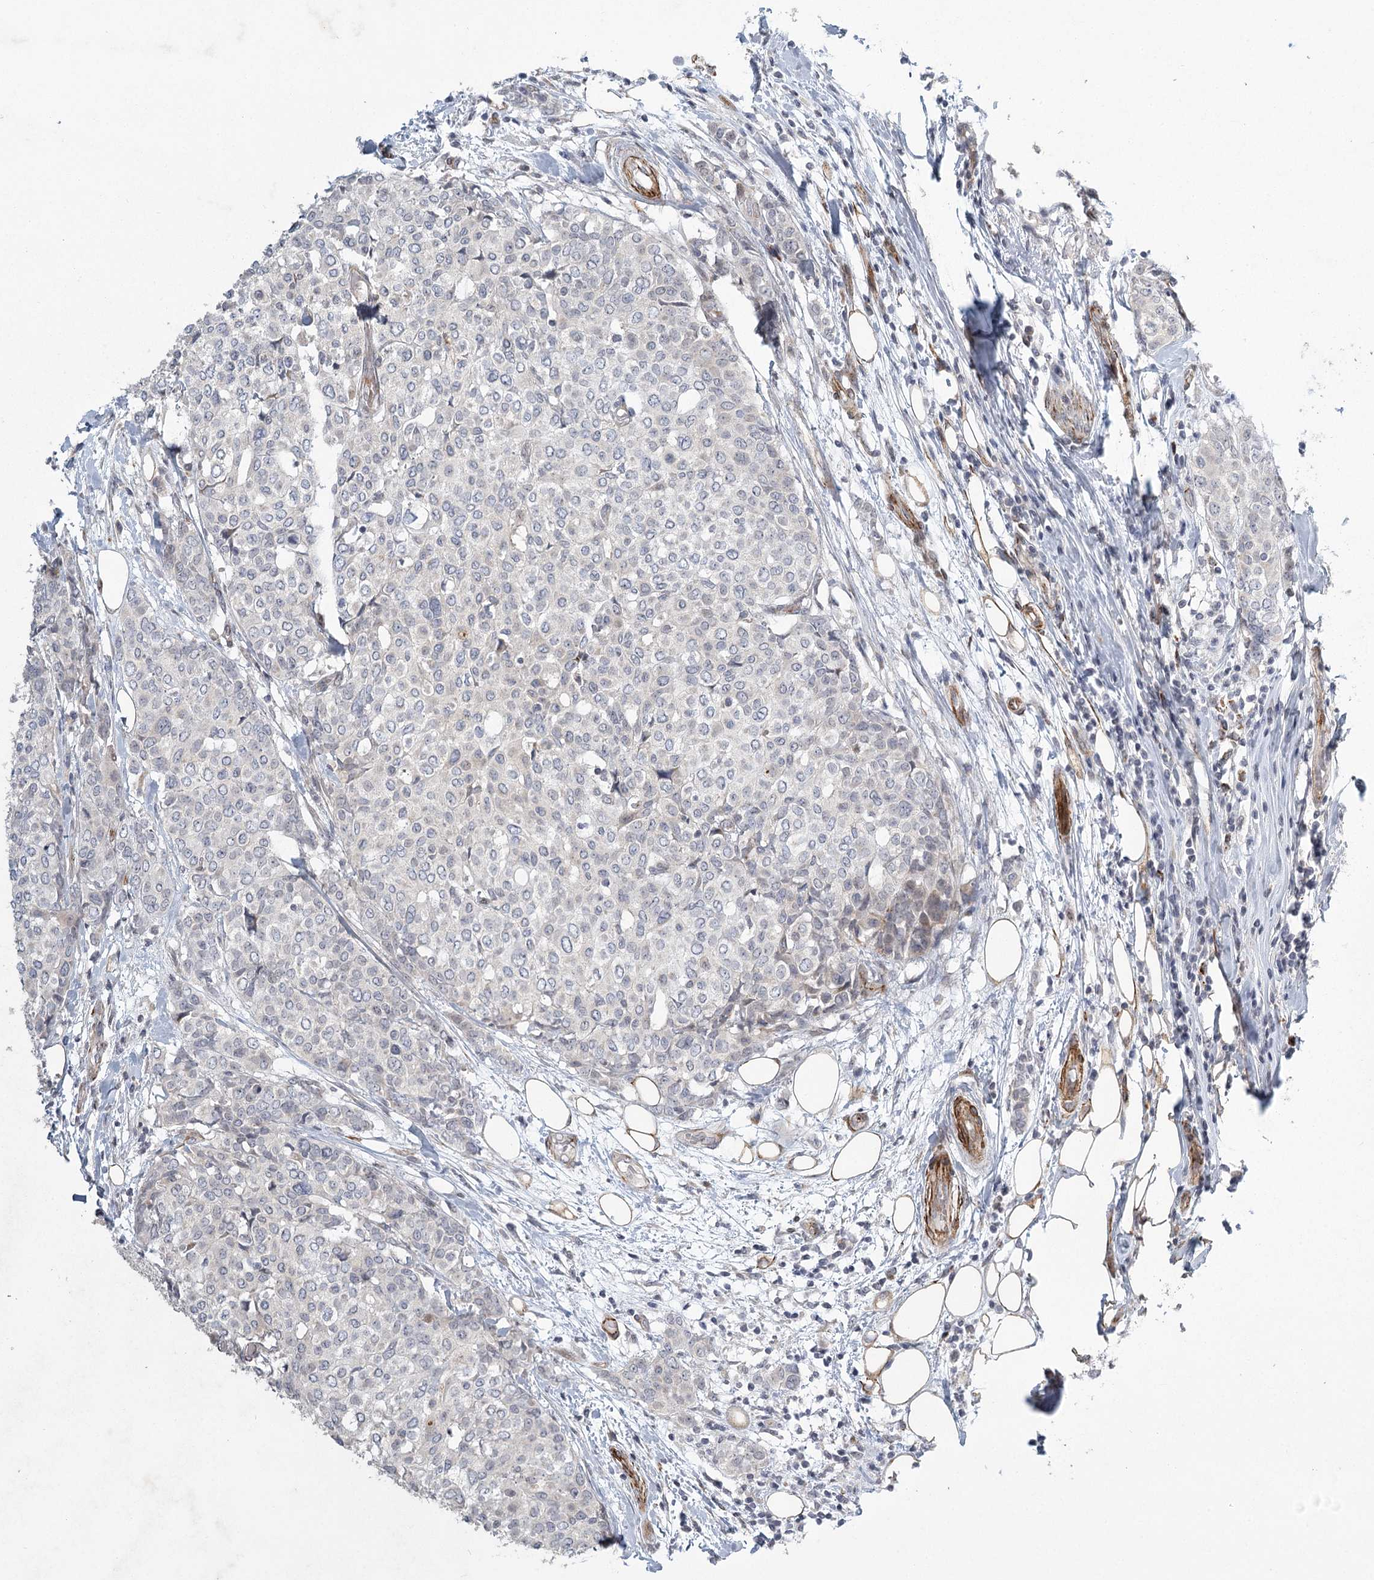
{"staining": {"intensity": "negative", "quantity": "none", "location": "none"}, "tissue": "breast cancer", "cell_type": "Tumor cells", "image_type": "cancer", "snomed": [{"axis": "morphology", "description": "Lobular carcinoma"}, {"axis": "topography", "description": "Breast"}], "caption": "Immunohistochemical staining of human breast cancer demonstrates no significant expression in tumor cells.", "gene": "MEPE", "patient": {"sex": "female", "age": 51}}